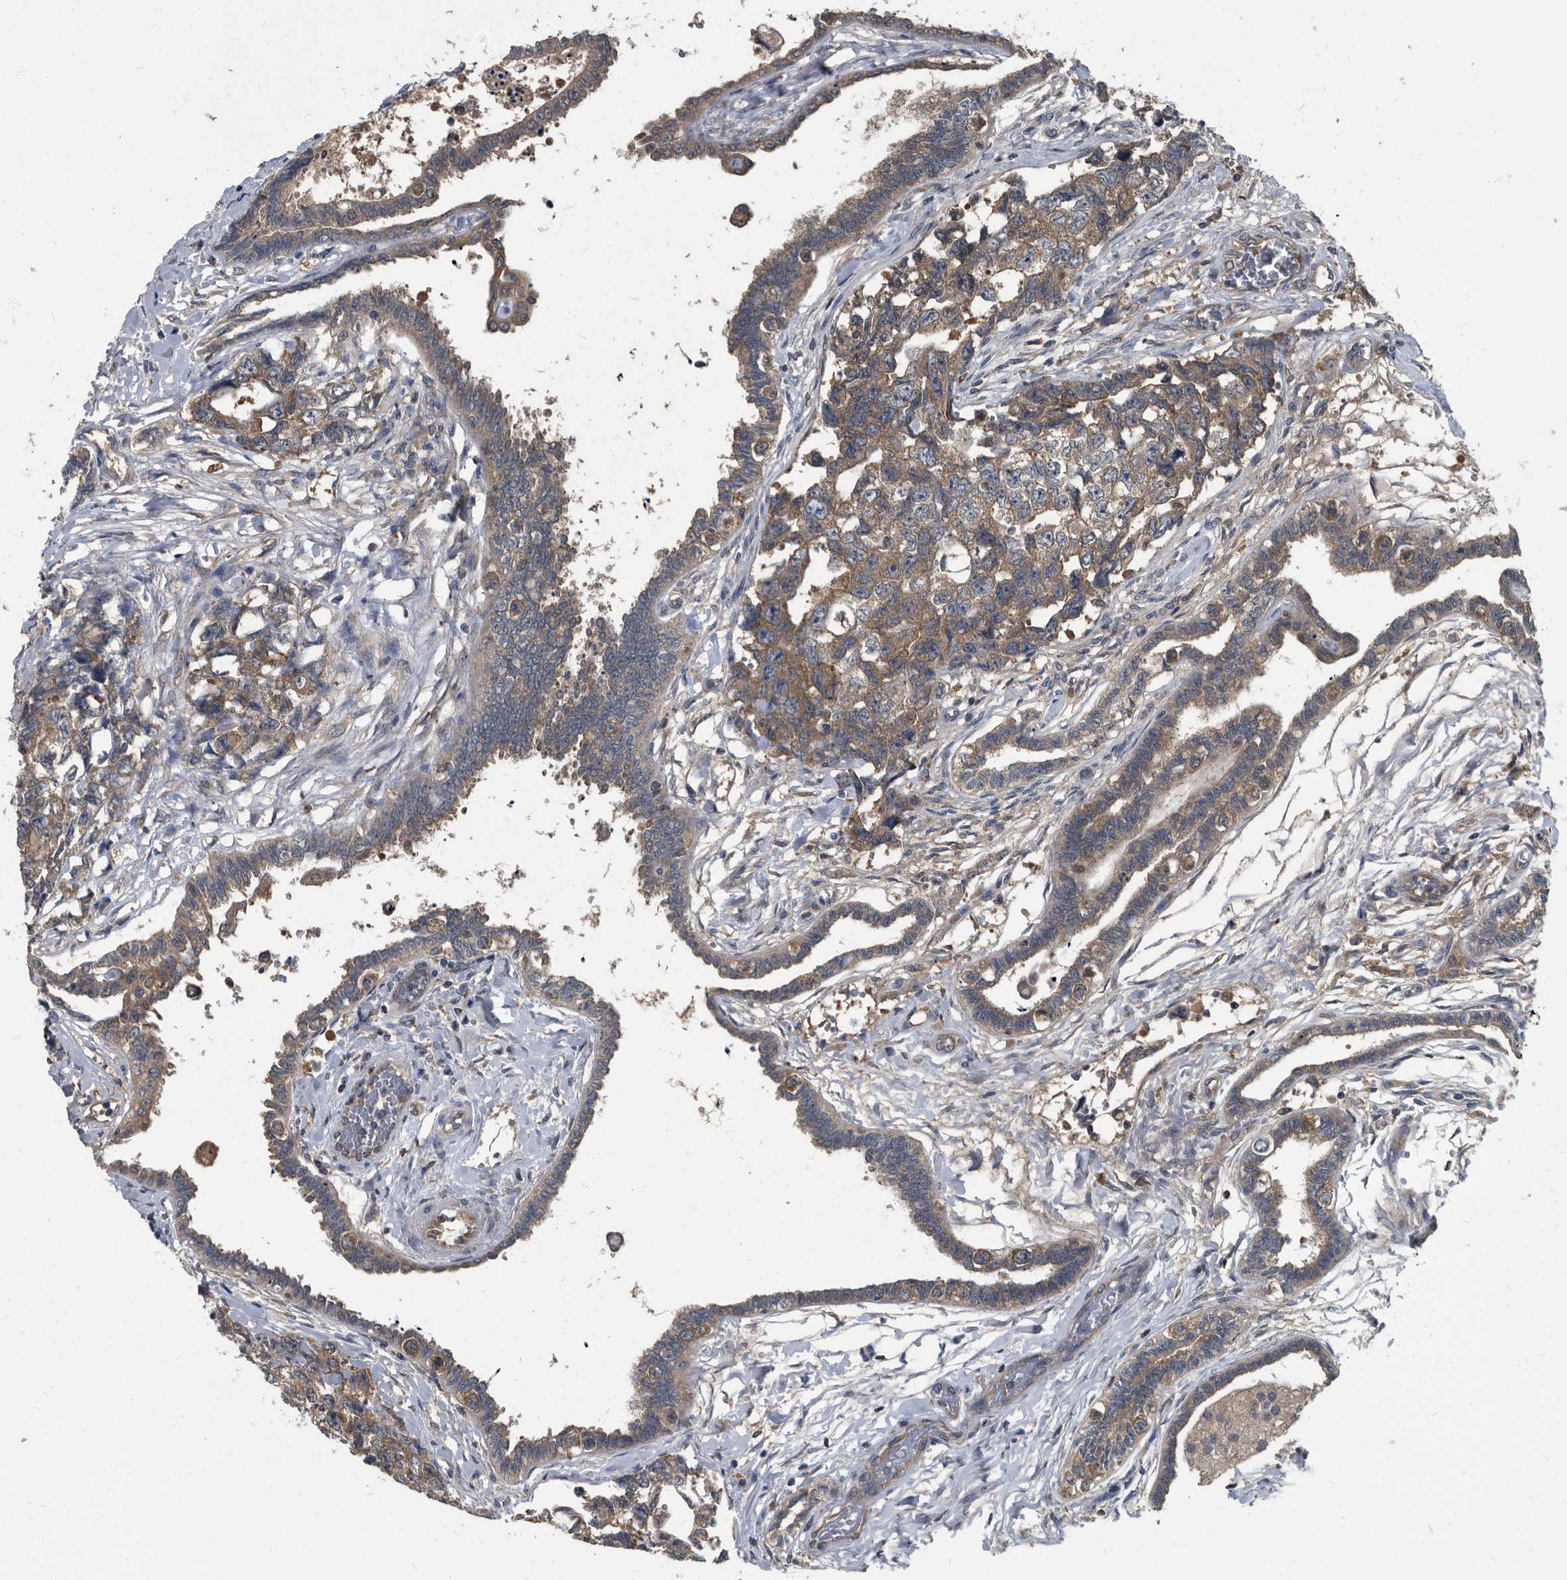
{"staining": {"intensity": "moderate", "quantity": ">75%", "location": "cytoplasmic/membranous"}, "tissue": "testis cancer", "cell_type": "Tumor cells", "image_type": "cancer", "snomed": [{"axis": "morphology", "description": "Carcinoma, Embryonal, NOS"}, {"axis": "topography", "description": "Testis"}], "caption": "An IHC micrograph of tumor tissue is shown. Protein staining in brown labels moderate cytoplasmic/membranous positivity in testis cancer (embryonal carcinoma) within tumor cells.", "gene": "CDV3", "patient": {"sex": "male", "age": 31}}